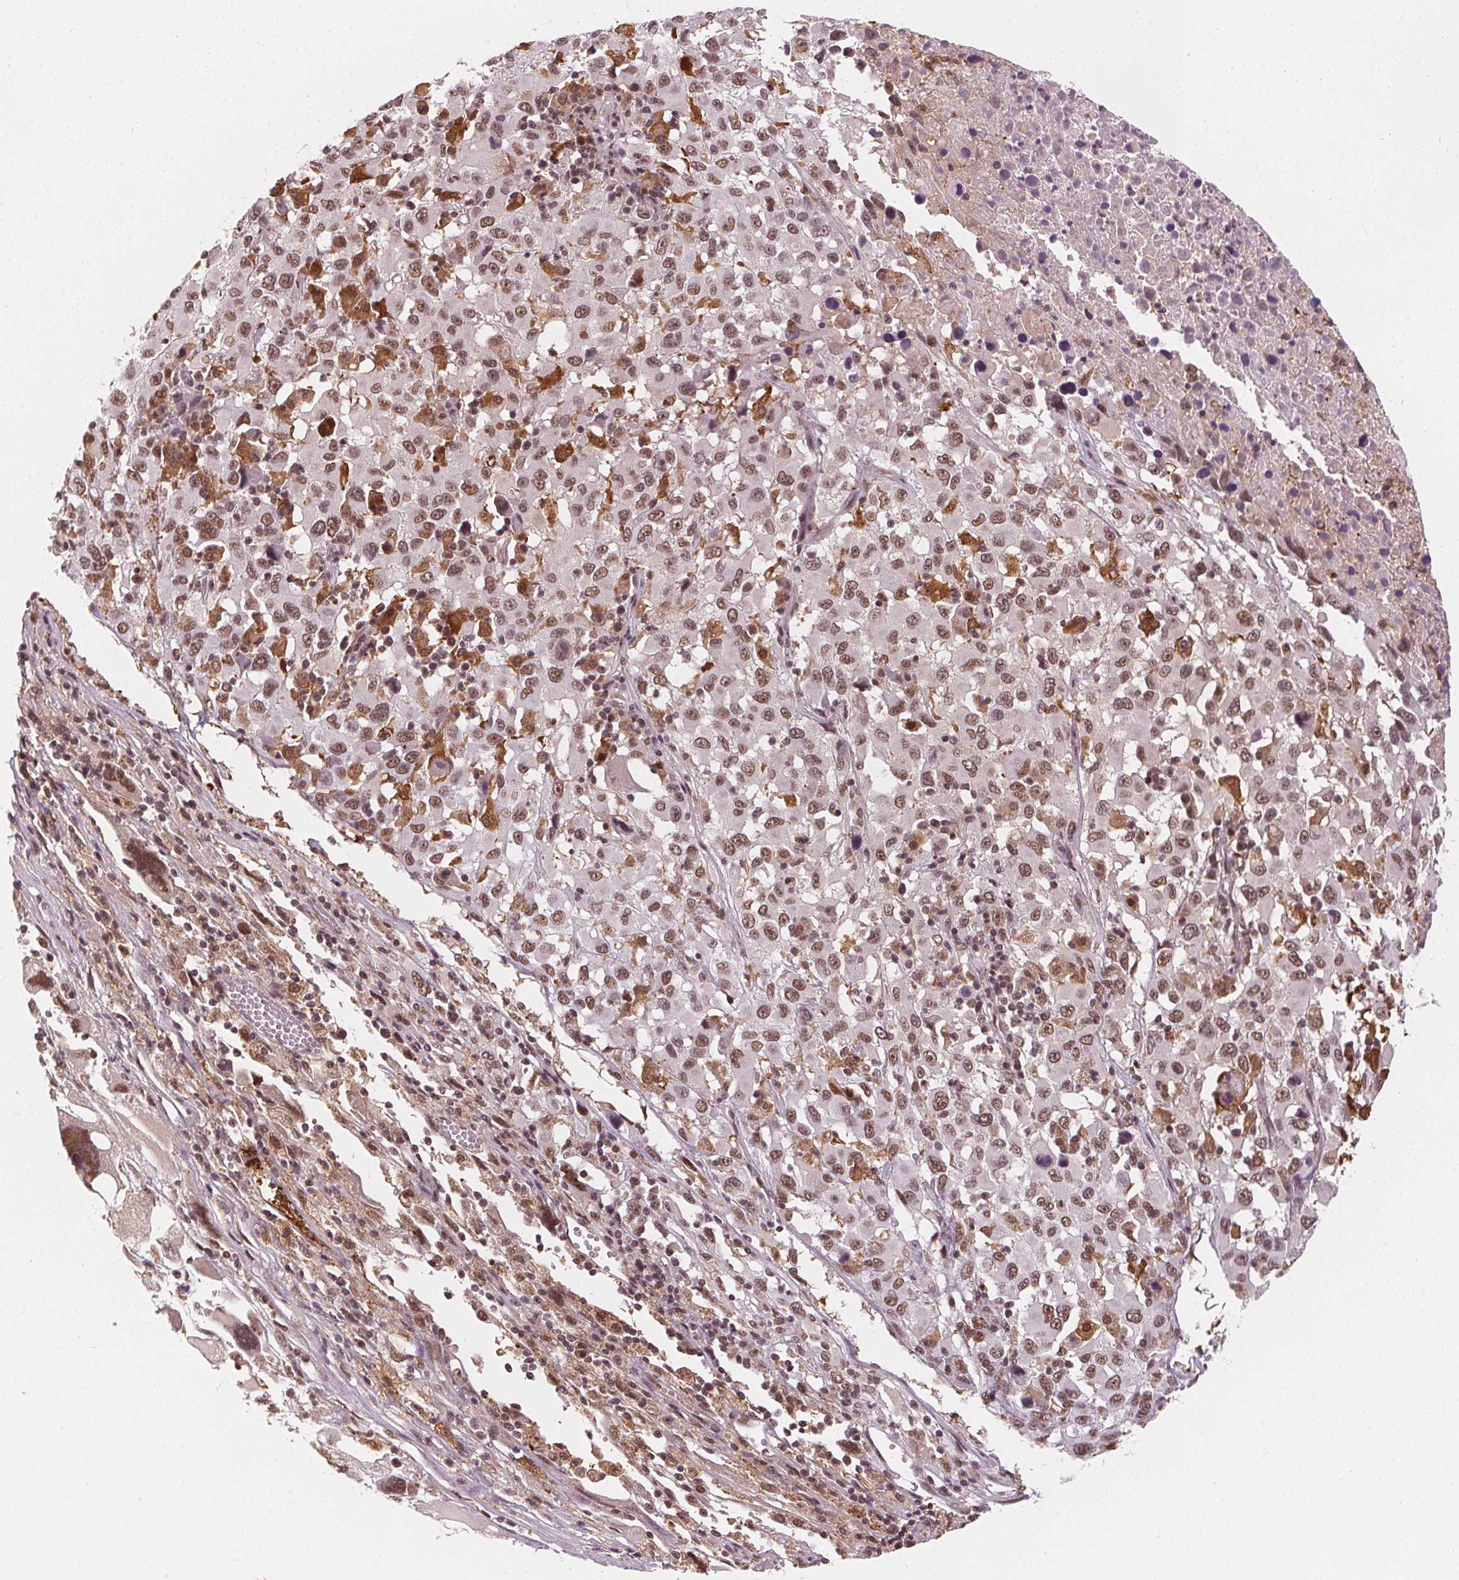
{"staining": {"intensity": "moderate", "quantity": ">75%", "location": "nuclear"}, "tissue": "melanoma", "cell_type": "Tumor cells", "image_type": "cancer", "snomed": [{"axis": "morphology", "description": "Malignant melanoma, Metastatic site"}, {"axis": "topography", "description": "Soft tissue"}], "caption": "Immunohistochemical staining of malignant melanoma (metastatic site) displays medium levels of moderate nuclear staining in about >75% of tumor cells. The protein is stained brown, and the nuclei are stained in blue (DAB IHC with brightfield microscopy, high magnification).", "gene": "DPM2", "patient": {"sex": "male", "age": 50}}